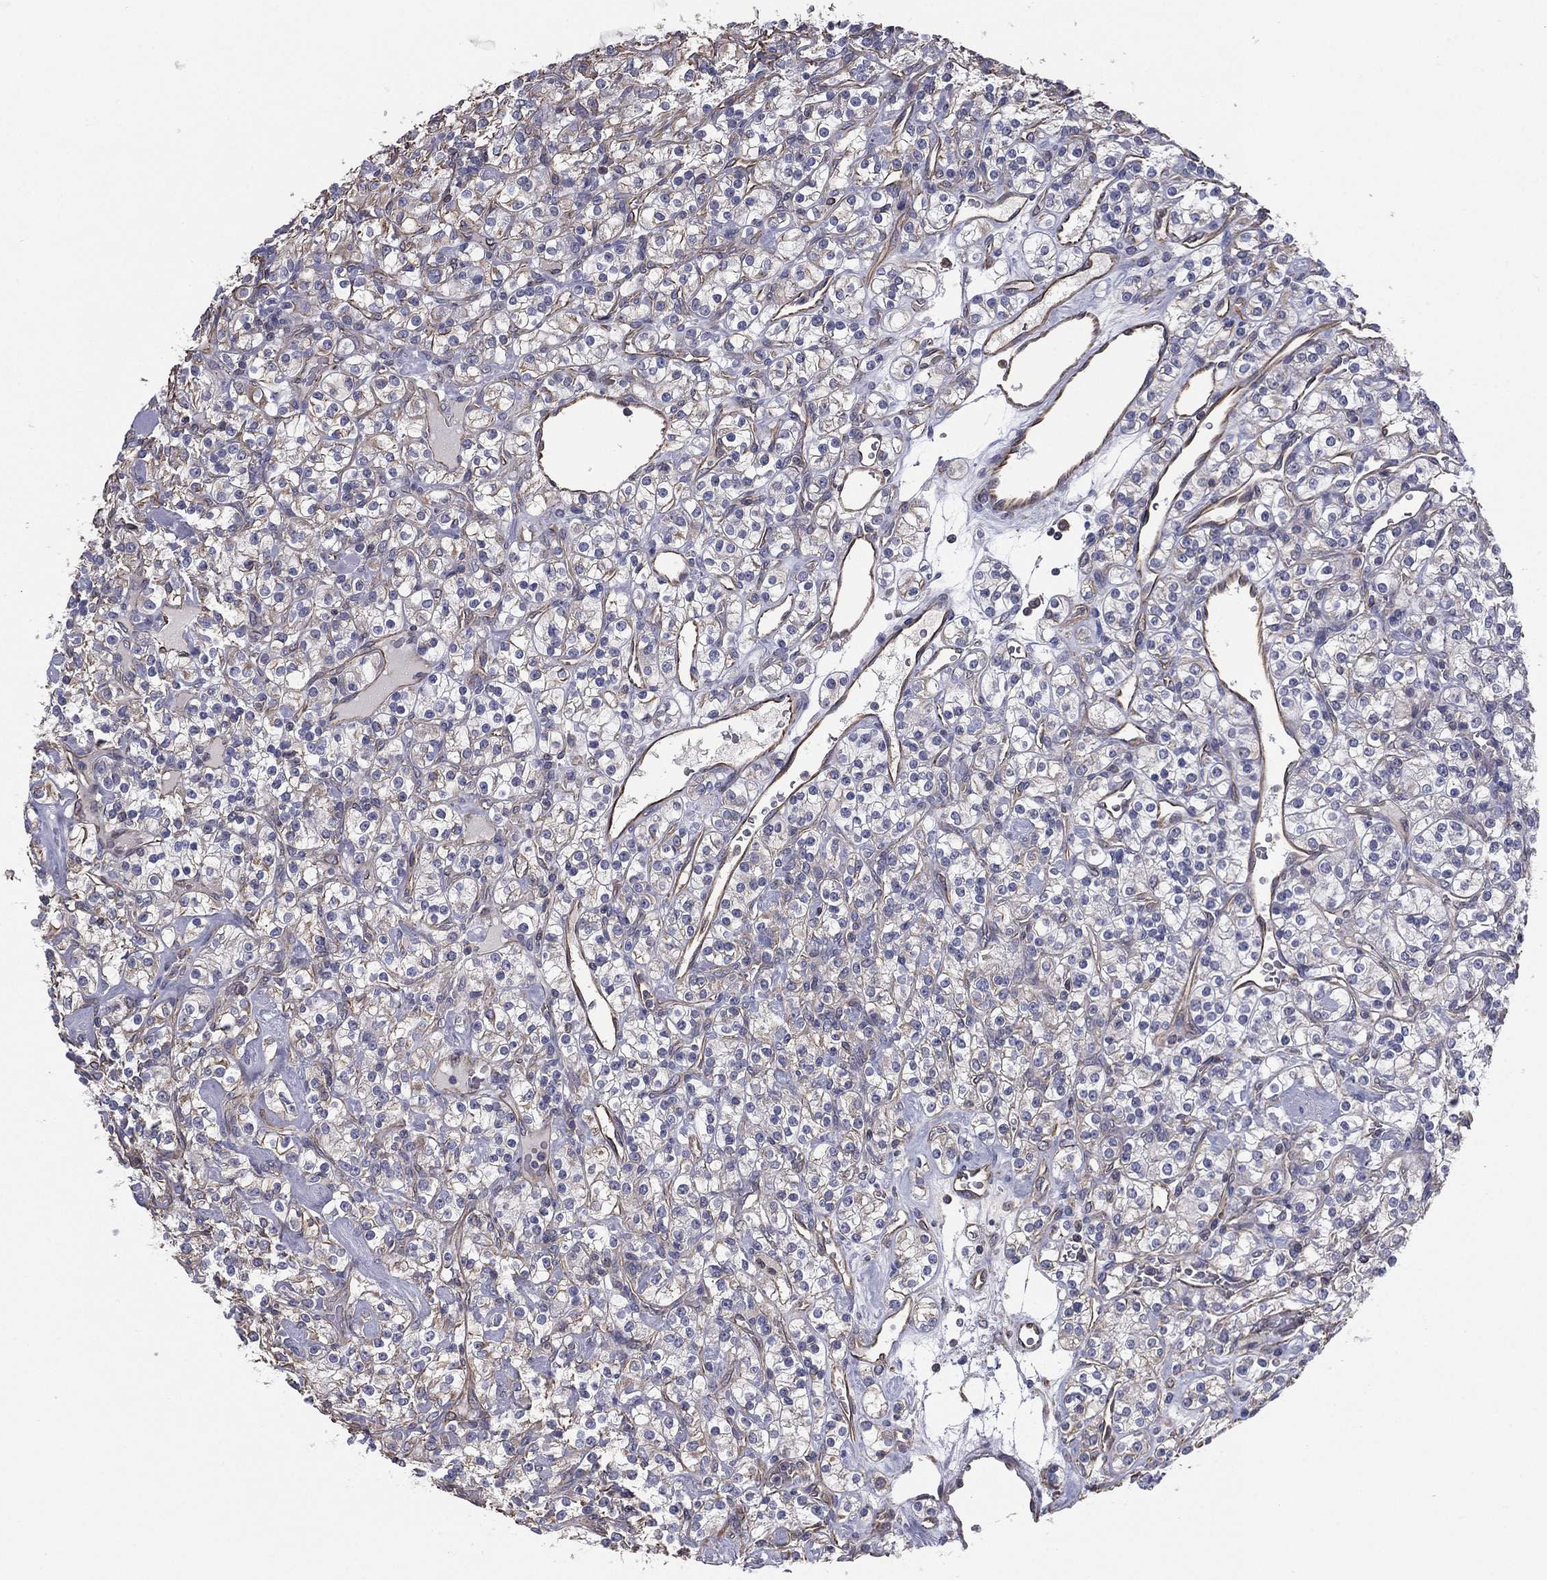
{"staining": {"intensity": "negative", "quantity": "none", "location": "none"}, "tissue": "renal cancer", "cell_type": "Tumor cells", "image_type": "cancer", "snomed": [{"axis": "morphology", "description": "Adenocarcinoma, NOS"}, {"axis": "topography", "description": "Kidney"}], "caption": "Adenocarcinoma (renal) was stained to show a protein in brown. There is no significant staining in tumor cells.", "gene": "SCUBE1", "patient": {"sex": "male", "age": 77}}